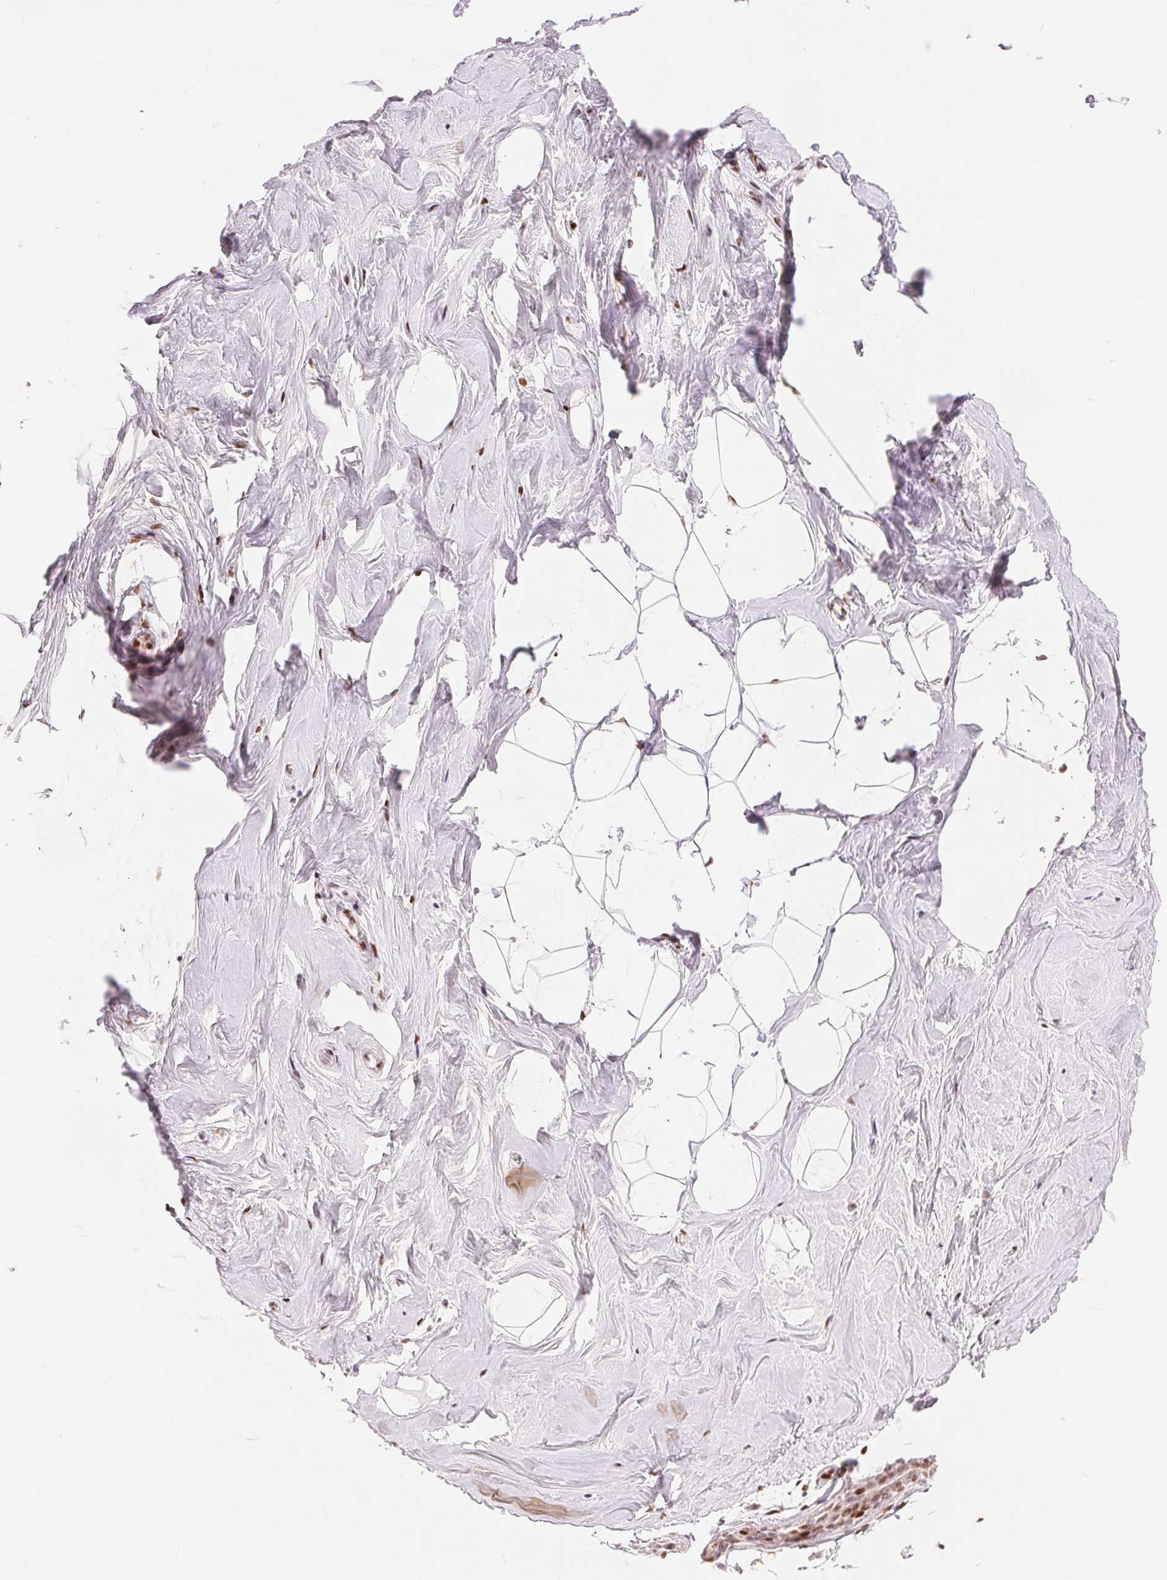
{"staining": {"intensity": "moderate", "quantity": ">75%", "location": "nuclear"}, "tissue": "breast", "cell_type": "Adipocytes", "image_type": "normal", "snomed": [{"axis": "morphology", "description": "Normal tissue, NOS"}, {"axis": "topography", "description": "Breast"}], "caption": "Brown immunohistochemical staining in unremarkable breast displays moderate nuclear staining in about >75% of adipocytes. (DAB IHC with brightfield microscopy, high magnification).", "gene": "ZNF703", "patient": {"sex": "female", "age": 32}}